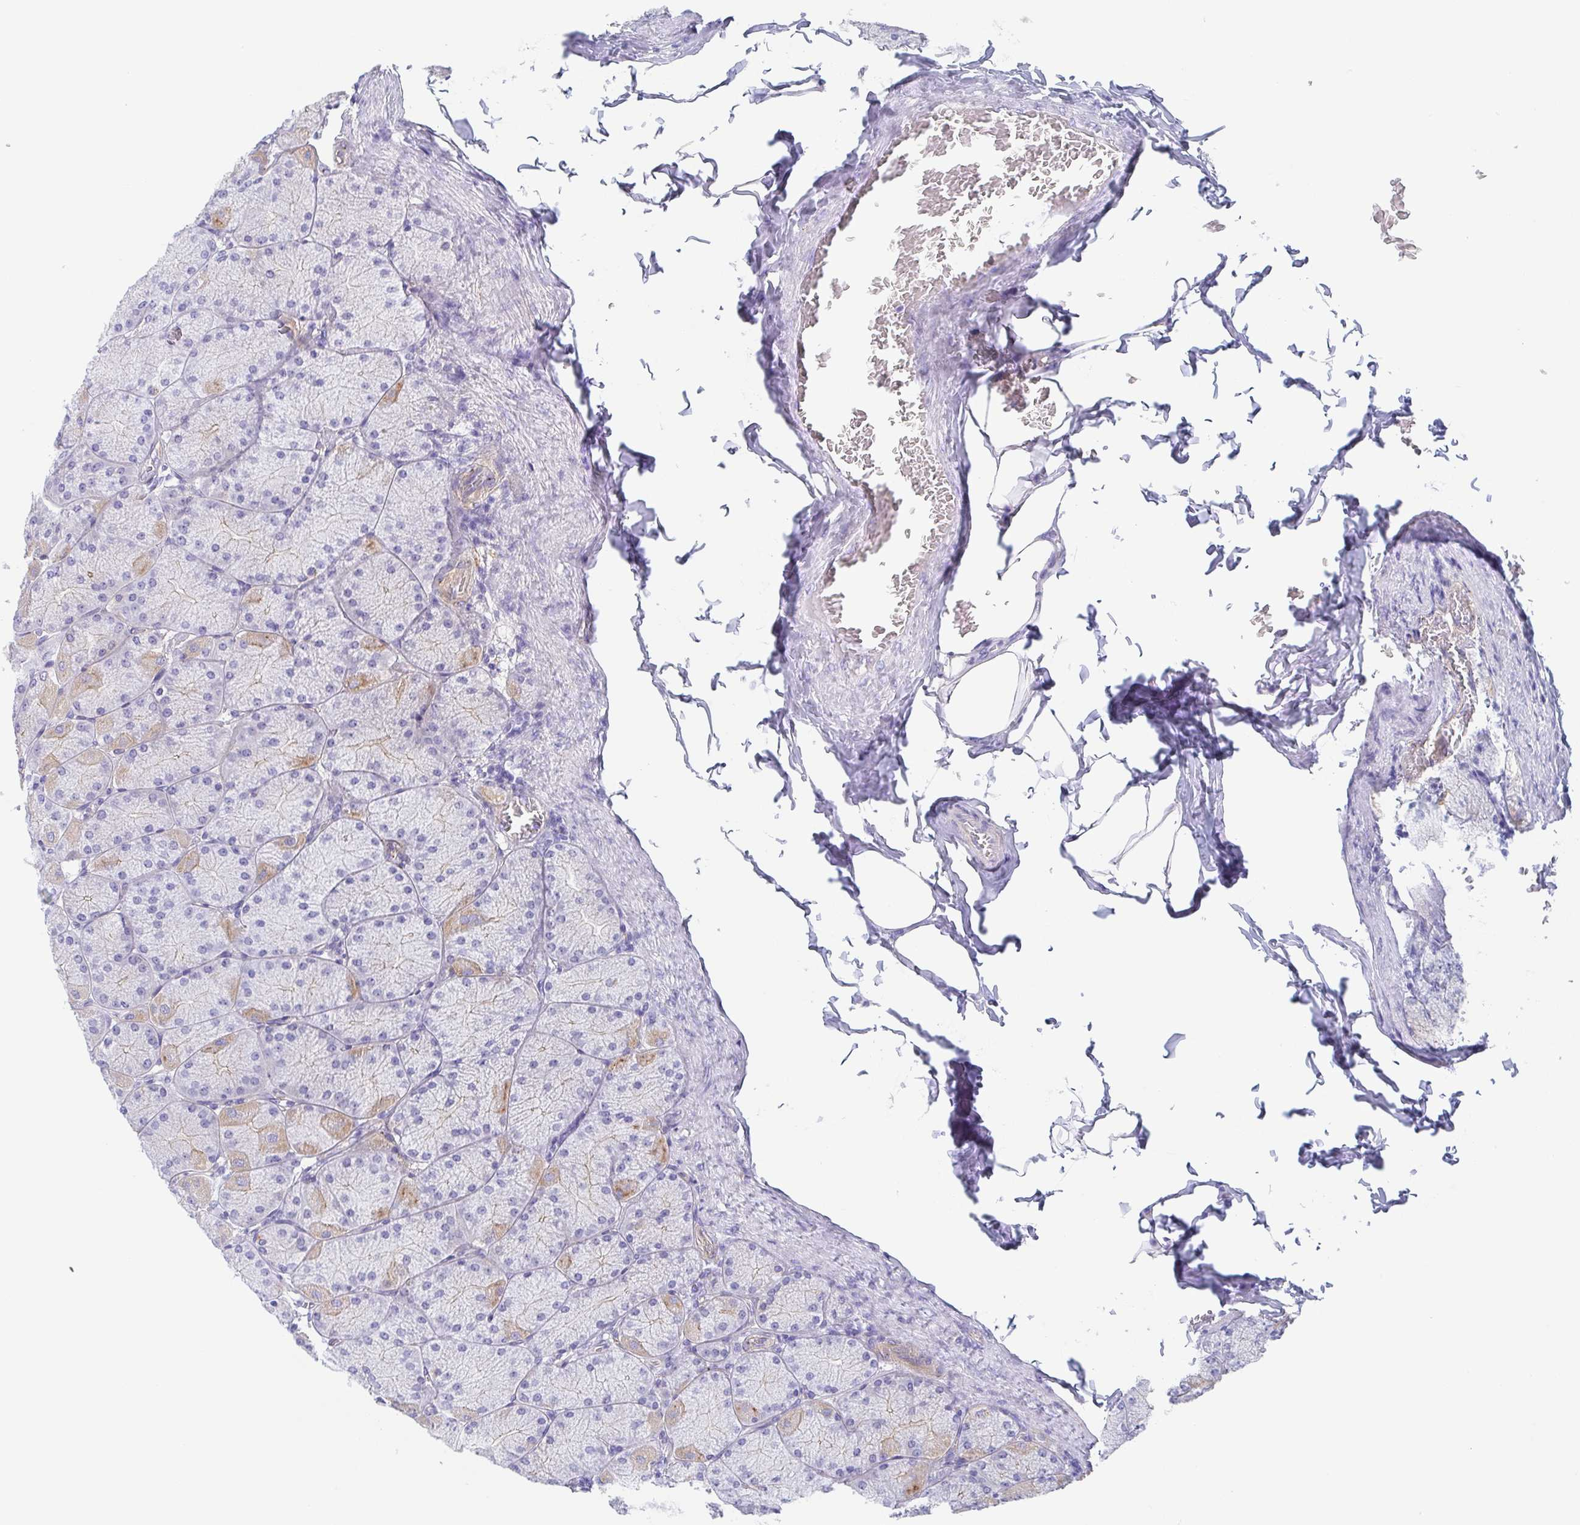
{"staining": {"intensity": "weak", "quantity": "25%-75%", "location": "cytoplasmic/membranous"}, "tissue": "stomach", "cell_type": "Glandular cells", "image_type": "normal", "snomed": [{"axis": "morphology", "description": "Normal tissue, NOS"}, {"axis": "topography", "description": "Stomach, upper"}], "caption": "High-power microscopy captured an IHC image of unremarkable stomach, revealing weak cytoplasmic/membranous positivity in approximately 25%-75% of glandular cells.", "gene": "DYNC1I1", "patient": {"sex": "female", "age": 56}}